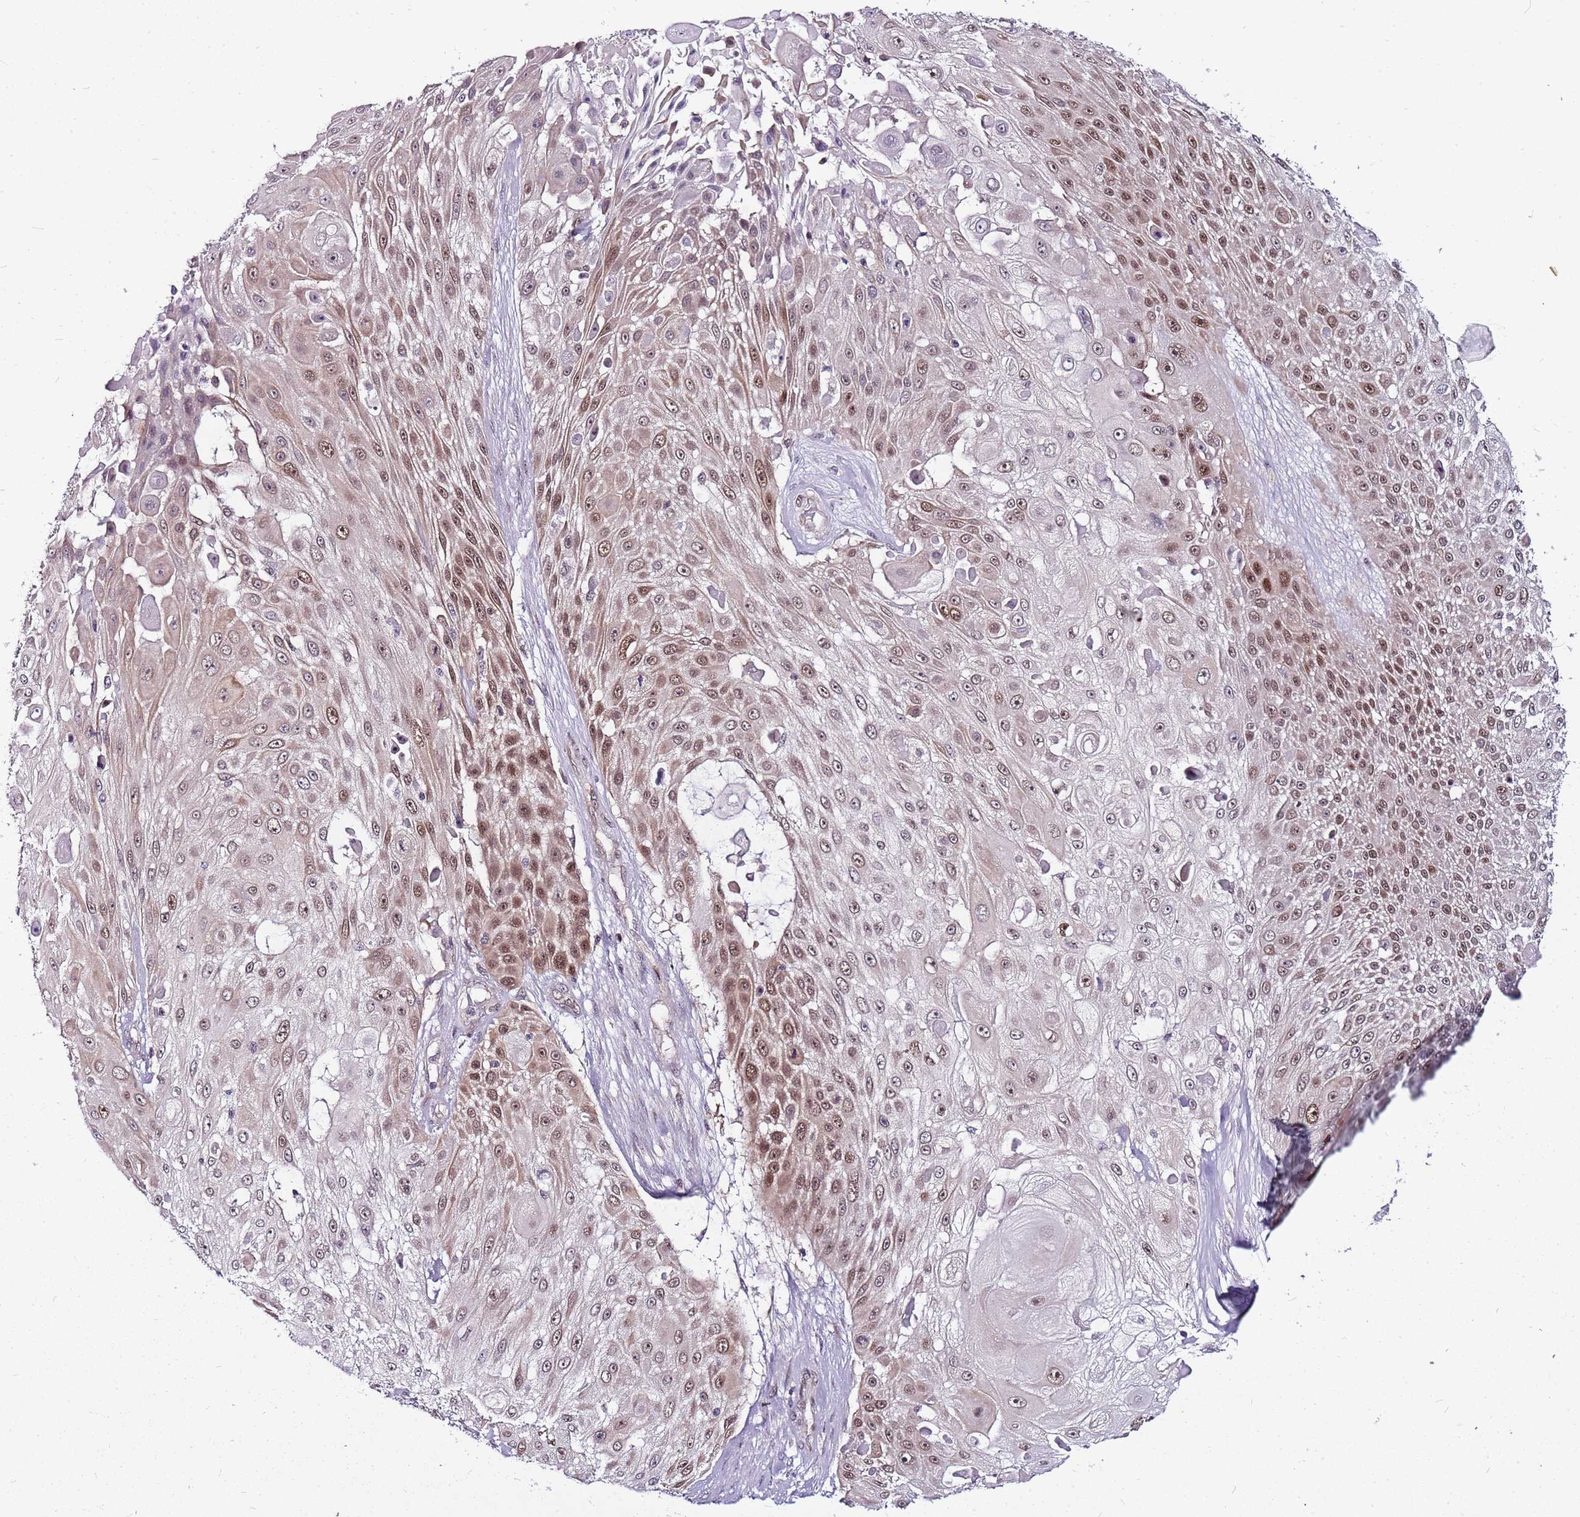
{"staining": {"intensity": "moderate", "quantity": ">75%", "location": "cytoplasmic/membranous,nuclear"}, "tissue": "skin cancer", "cell_type": "Tumor cells", "image_type": "cancer", "snomed": [{"axis": "morphology", "description": "Squamous cell carcinoma, NOS"}, {"axis": "topography", "description": "Skin"}], "caption": "IHC micrograph of neoplastic tissue: squamous cell carcinoma (skin) stained using IHC shows medium levels of moderate protein expression localized specifically in the cytoplasmic/membranous and nuclear of tumor cells, appearing as a cytoplasmic/membranous and nuclear brown color.", "gene": "POLE3", "patient": {"sex": "female", "age": 86}}